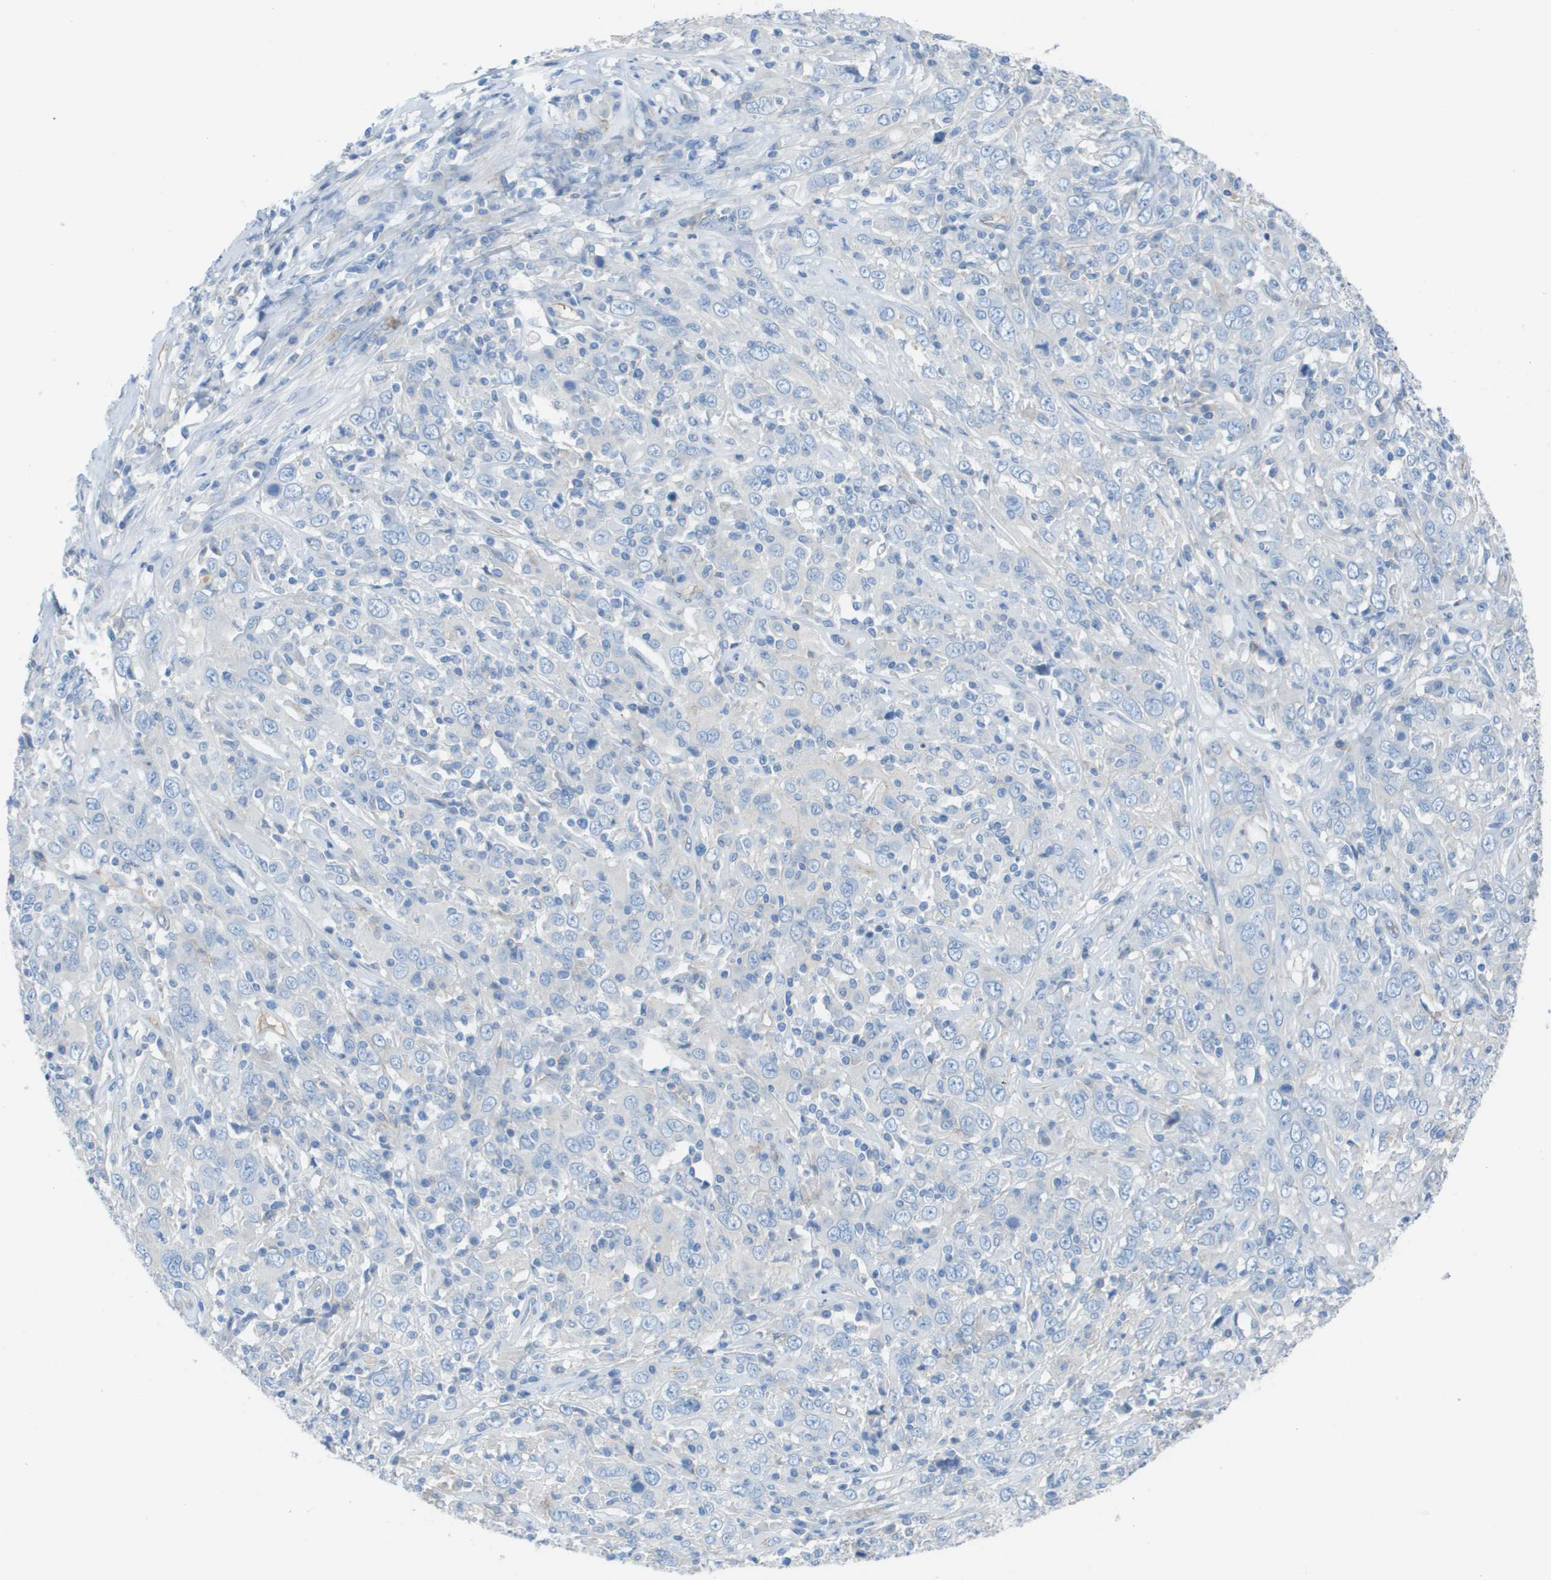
{"staining": {"intensity": "negative", "quantity": "none", "location": "none"}, "tissue": "cervical cancer", "cell_type": "Tumor cells", "image_type": "cancer", "snomed": [{"axis": "morphology", "description": "Squamous cell carcinoma, NOS"}, {"axis": "topography", "description": "Cervix"}], "caption": "Histopathology image shows no significant protein positivity in tumor cells of cervical cancer. Brightfield microscopy of IHC stained with DAB (3,3'-diaminobenzidine) (brown) and hematoxylin (blue), captured at high magnification.", "gene": "CD46", "patient": {"sex": "female", "age": 46}}